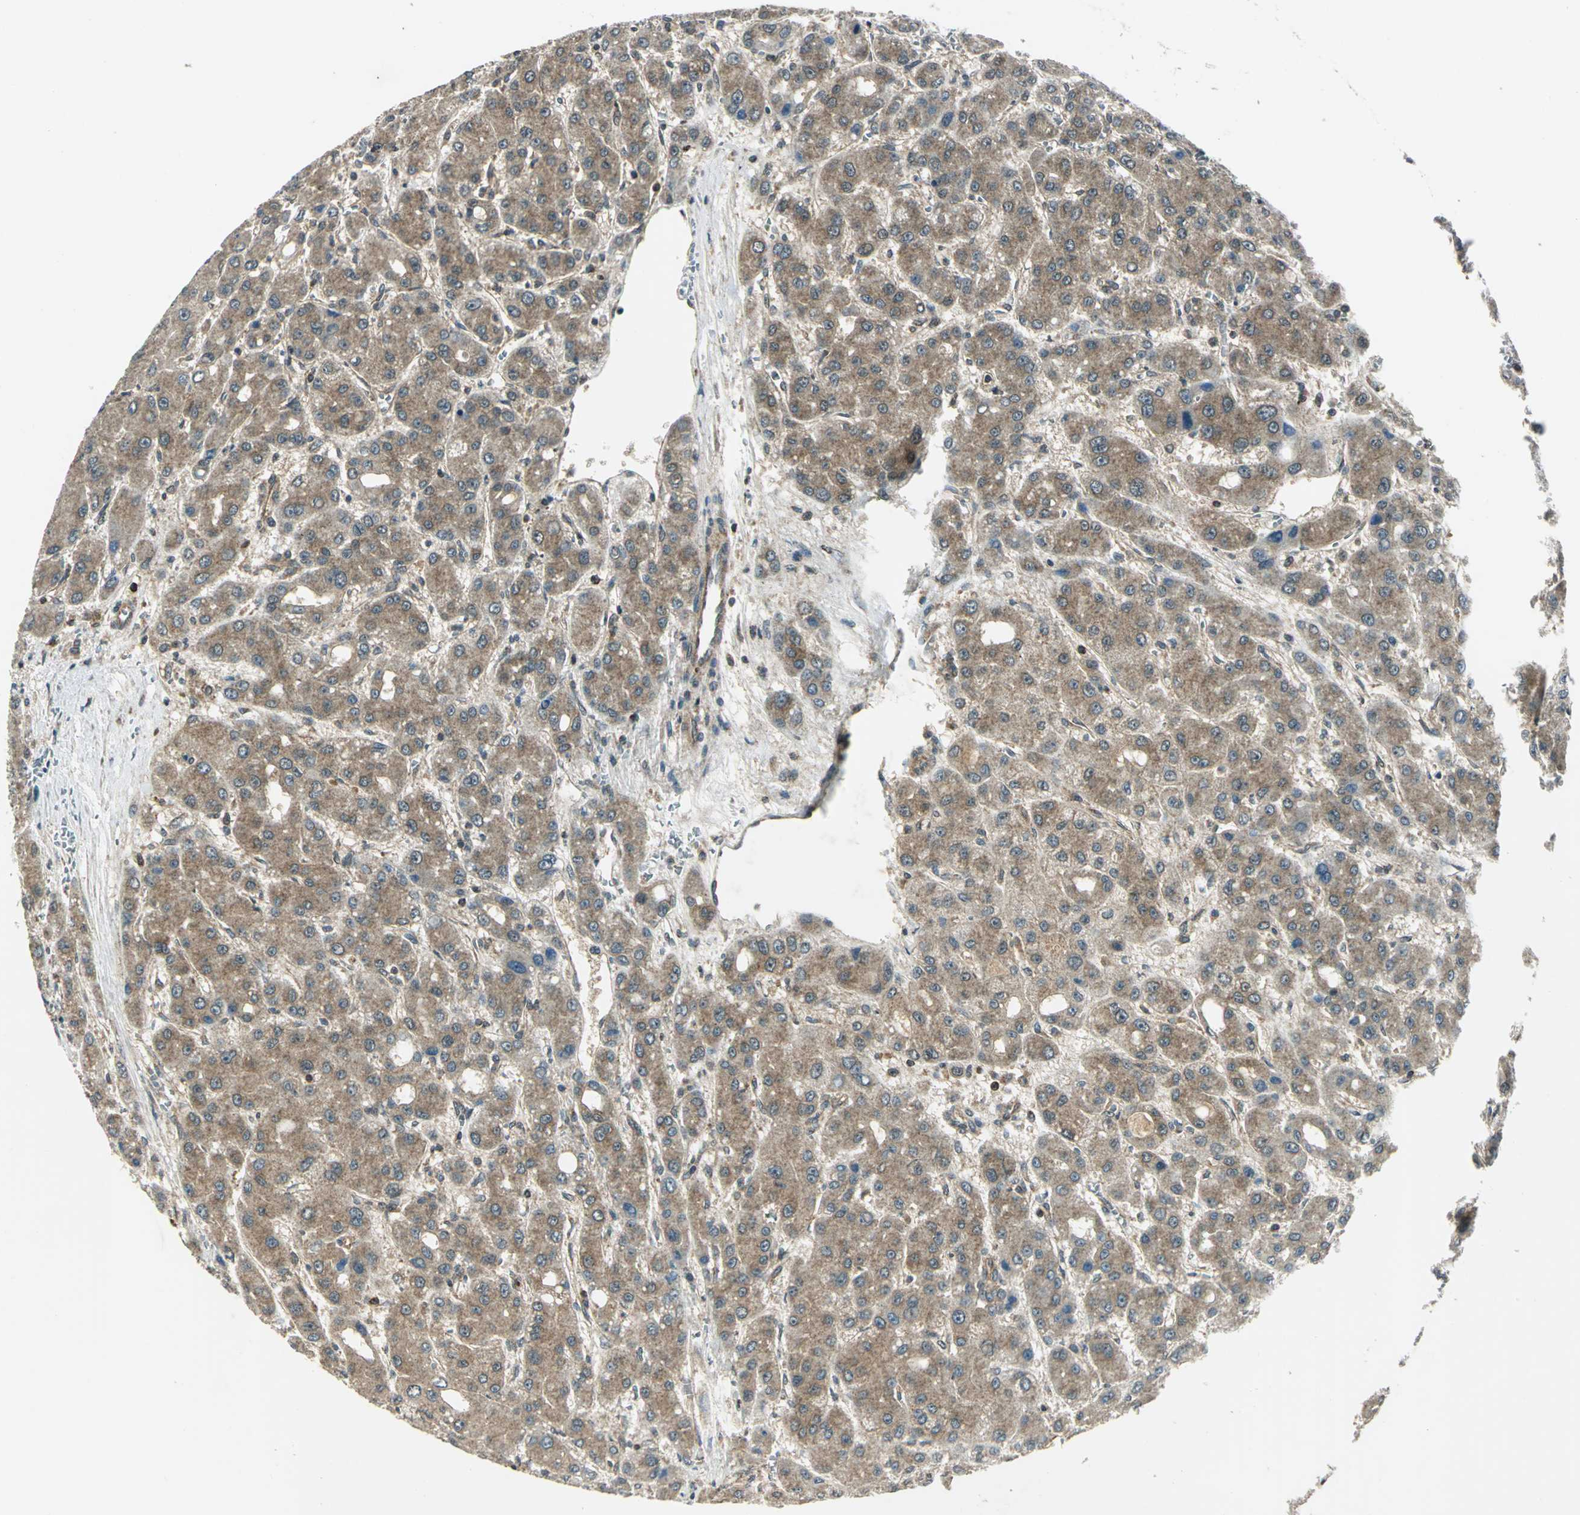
{"staining": {"intensity": "moderate", "quantity": ">75%", "location": "cytoplasmic/membranous"}, "tissue": "liver cancer", "cell_type": "Tumor cells", "image_type": "cancer", "snomed": [{"axis": "morphology", "description": "Carcinoma, Hepatocellular, NOS"}, {"axis": "topography", "description": "Liver"}], "caption": "Liver hepatocellular carcinoma stained with IHC displays moderate cytoplasmic/membranous expression in about >75% of tumor cells. (brown staining indicates protein expression, while blue staining denotes nuclei).", "gene": "NUDT2", "patient": {"sex": "male", "age": 55}}